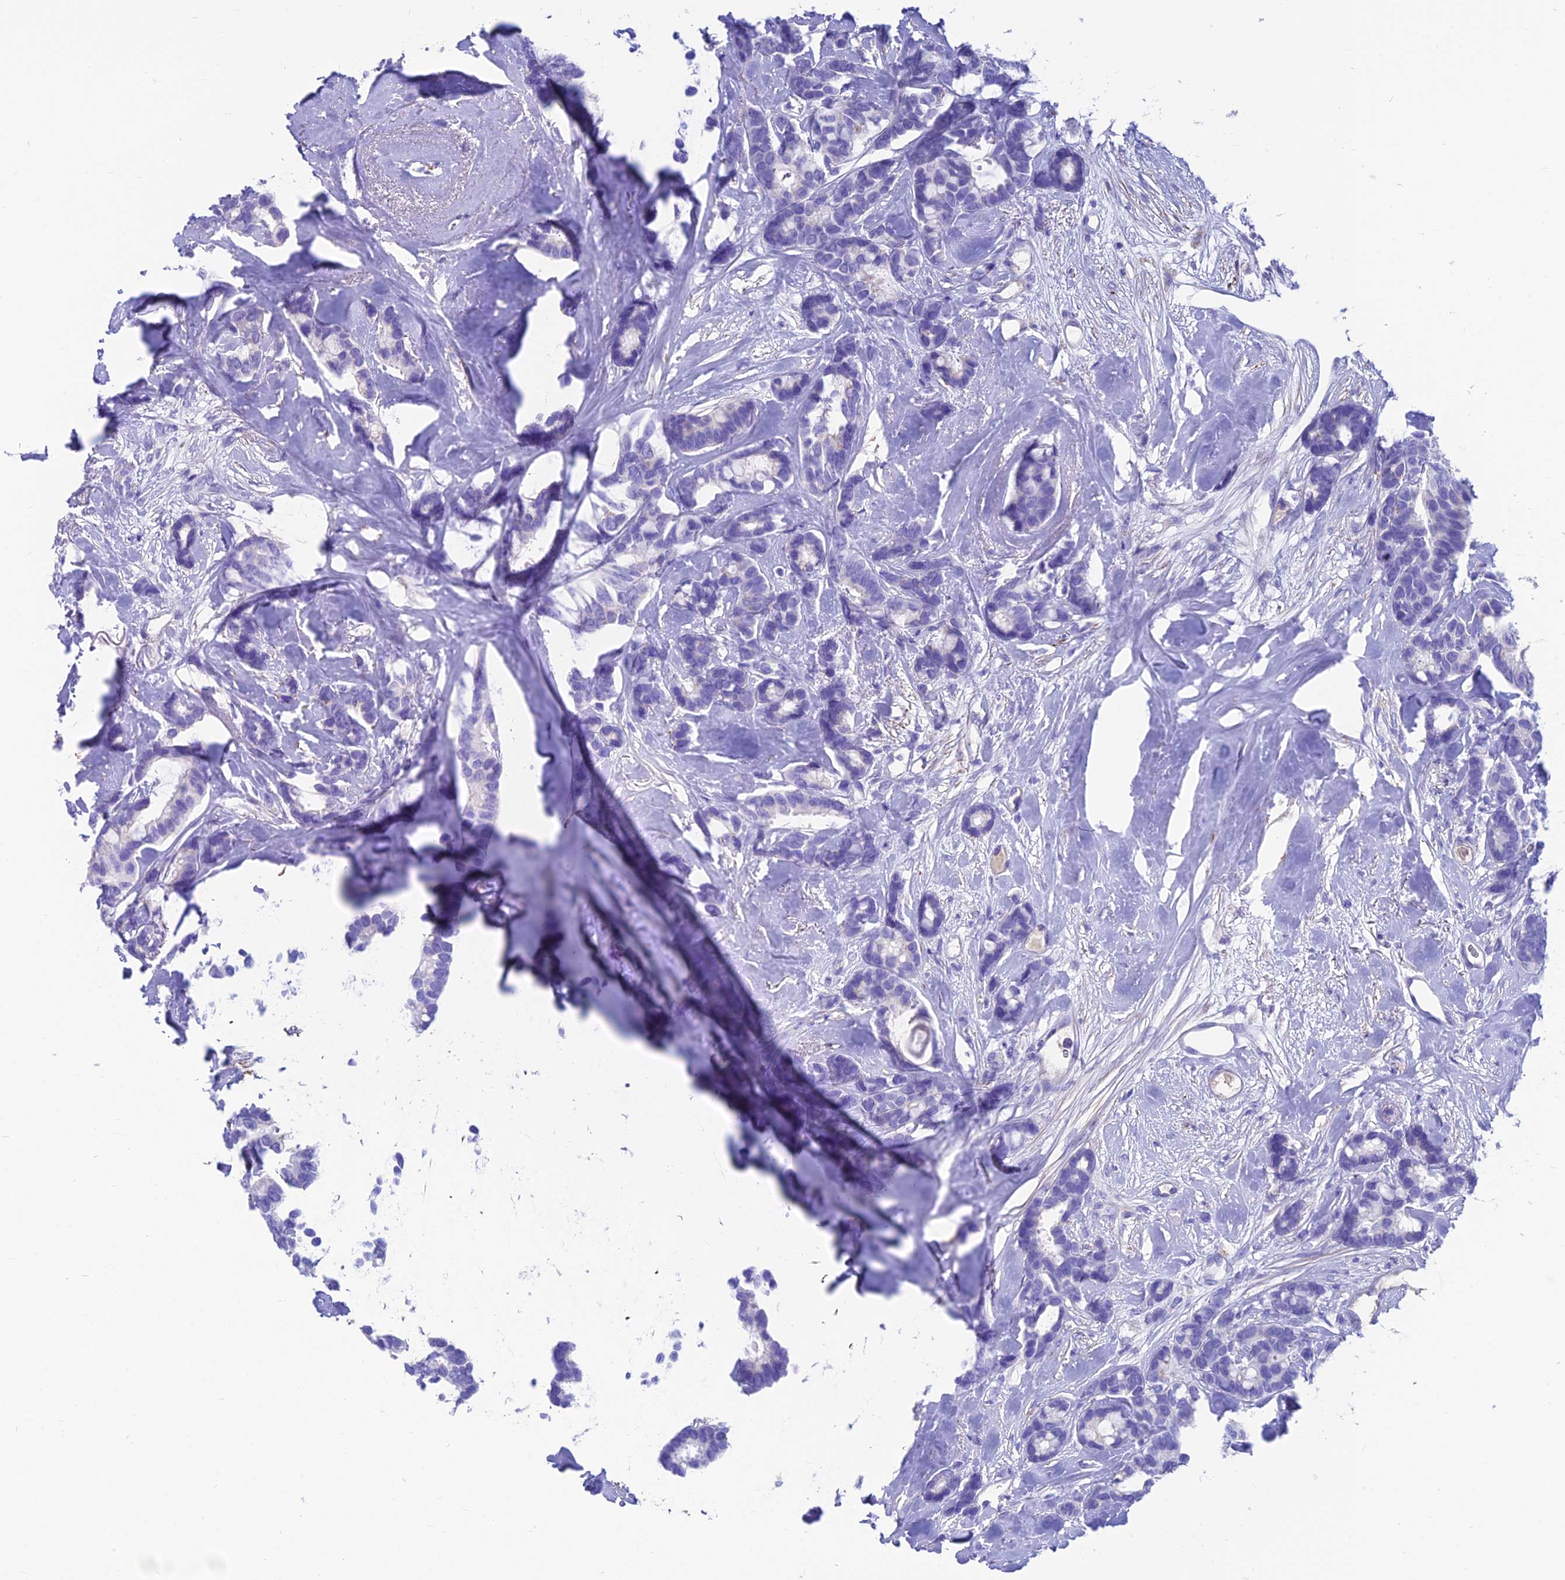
{"staining": {"intensity": "negative", "quantity": "none", "location": "none"}, "tissue": "breast cancer", "cell_type": "Tumor cells", "image_type": "cancer", "snomed": [{"axis": "morphology", "description": "Duct carcinoma"}, {"axis": "topography", "description": "Breast"}], "caption": "An immunohistochemistry (IHC) histopathology image of breast cancer (intraductal carcinoma) is shown. There is no staining in tumor cells of breast cancer (intraductal carcinoma).", "gene": "GNG11", "patient": {"sex": "female", "age": 87}}